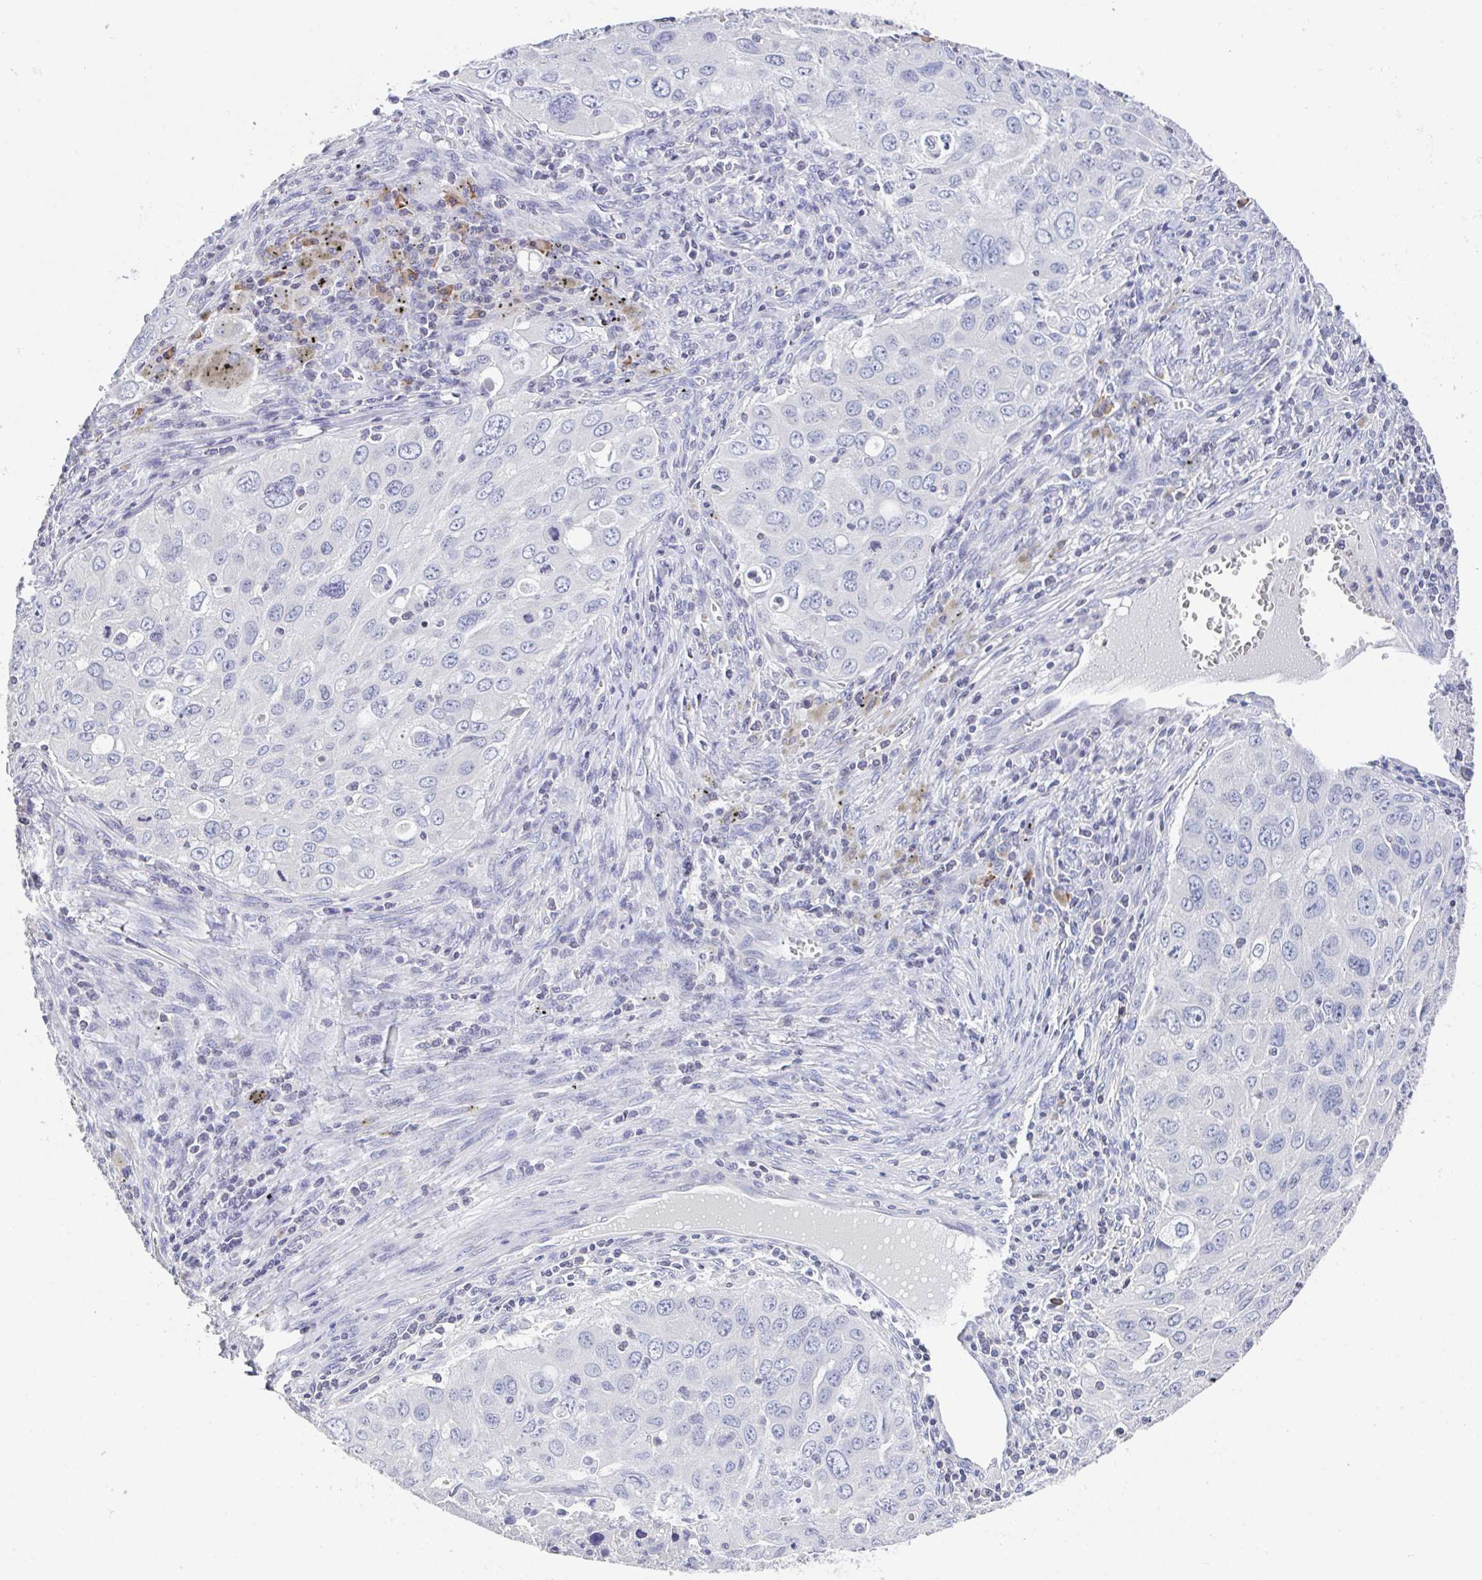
{"staining": {"intensity": "negative", "quantity": "none", "location": "none"}, "tissue": "lung cancer", "cell_type": "Tumor cells", "image_type": "cancer", "snomed": [{"axis": "morphology", "description": "Adenocarcinoma, NOS"}, {"axis": "morphology", "description": "Adenocarcinoma, metastatic, NOS"}, {"axis": "topography", "description": "Lymph node"}, {"axis": "topography", "description": "Lung"}], "caption": "The image demonstrates no significant staining in tumor cells of lung adenocarcinoma.", "gene": "LRRC58", "patient": {"sex": "female", "age": 42}}